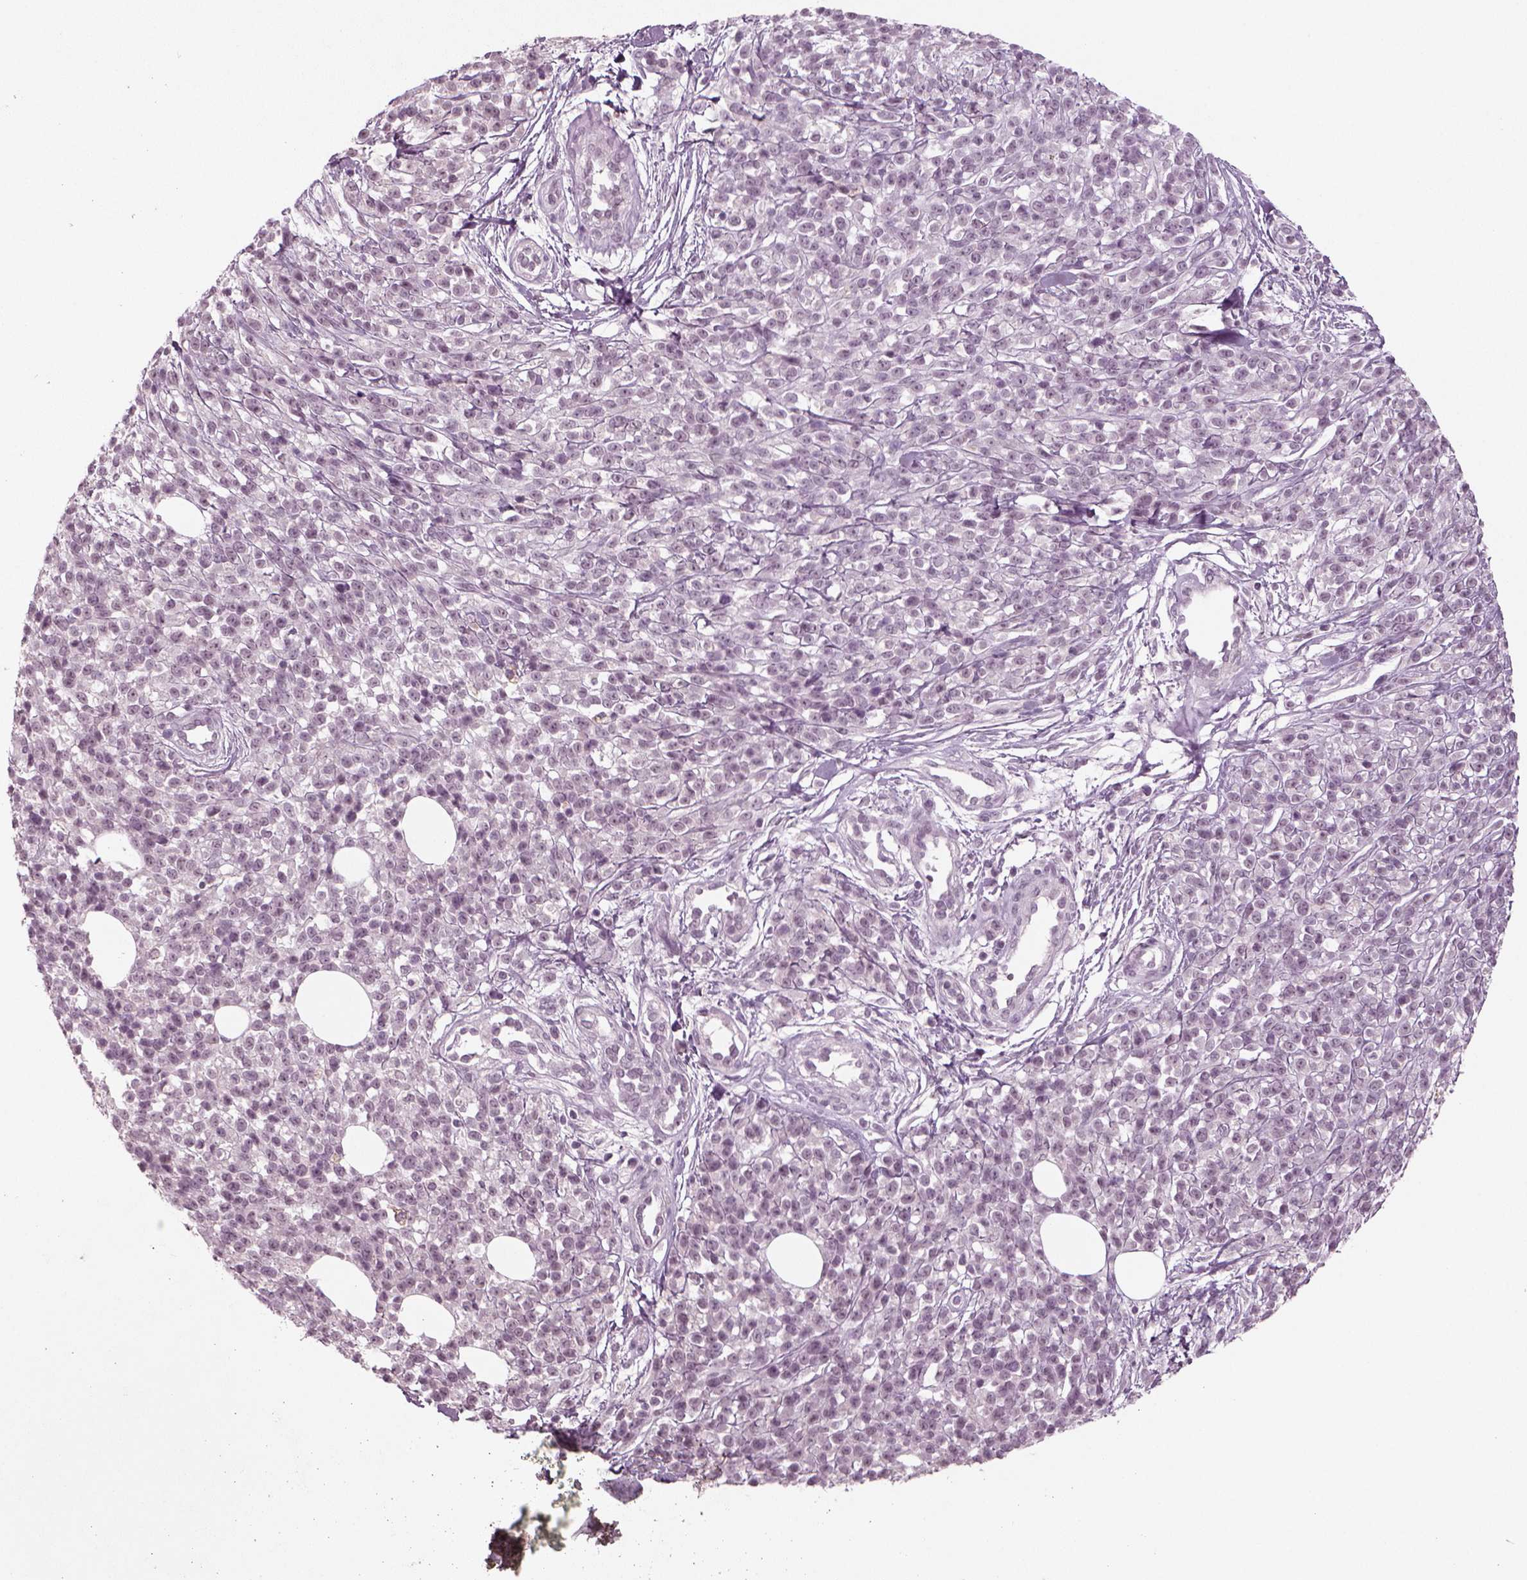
{"staining": {"intensity": "negative", "quantity": "none", "location": "none"}, "tissue": "melanoma", "cell_type": "Tumor cells", "image_type": "cancer", "snomed": [{"axis": "morphology", "description": "Malignant melanoma, NOS"}, {"axis": "topography", "description": "Skin"}, {"axis": "topography", "description": "Skin of trunk"}], "caption": "A histopathology image of malignant melanoma stained for a protein shows no brown staining in tumor cells.", "gene": "MGAT4D", "patient": {"sex": "male", "age": 74}}